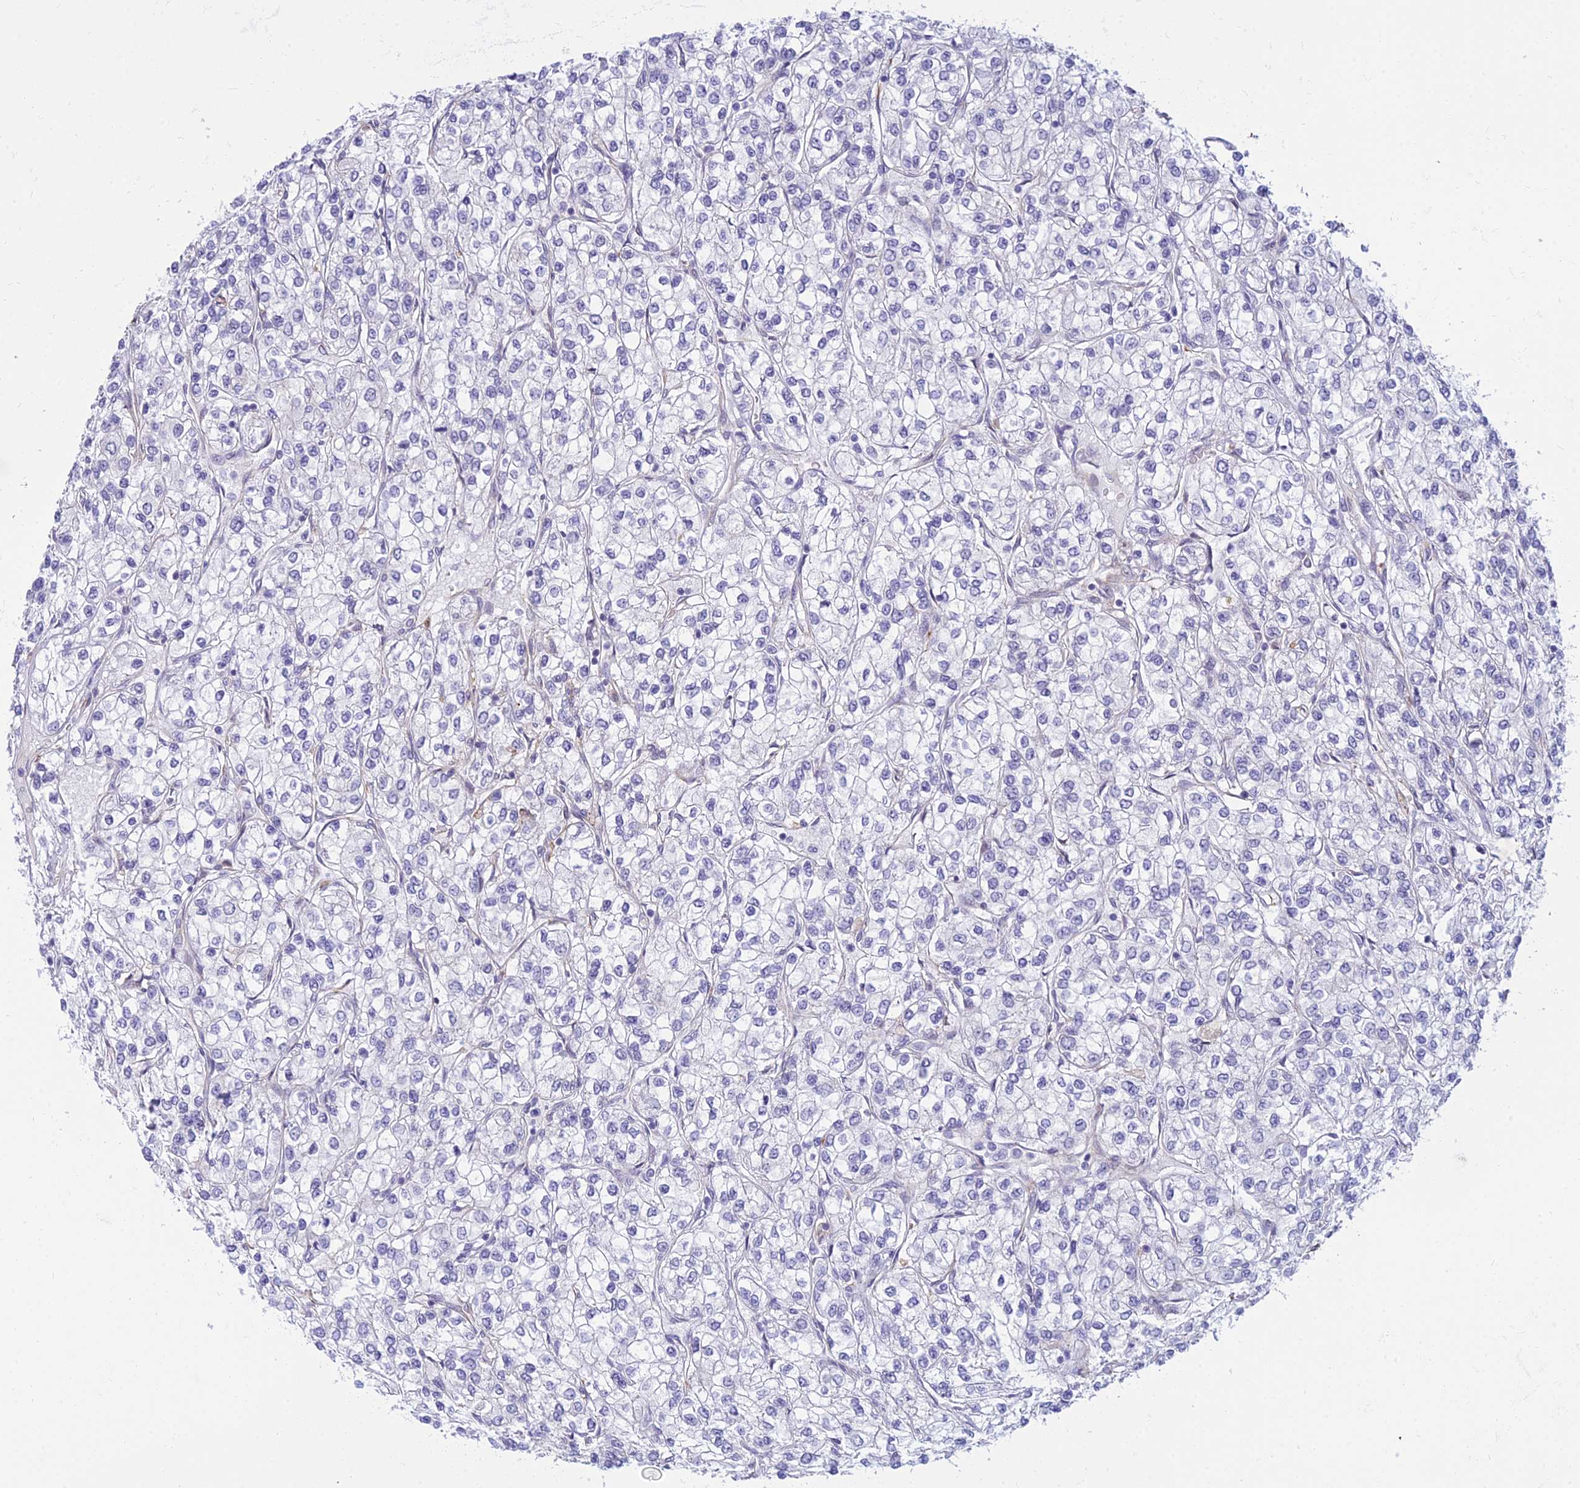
{"staining": {"intensity": "negative", "quantity": "none", "location": "none"}, "tissue": "renal cancer", "cell_type": "Tumor cells", "image_type": "cancer", "snomed": [{"axis": "morphology", "description": "Adenocarcinoma, NOS"}, {"axis": "topography", "description": "Kidney"}], "caption": "The photomicrograph exhibits no staining of tumor cells in renal cancer (adenocarcinoma).", "gene": "SAPCD2", "patient": {"sex": "male", "age": 80}}